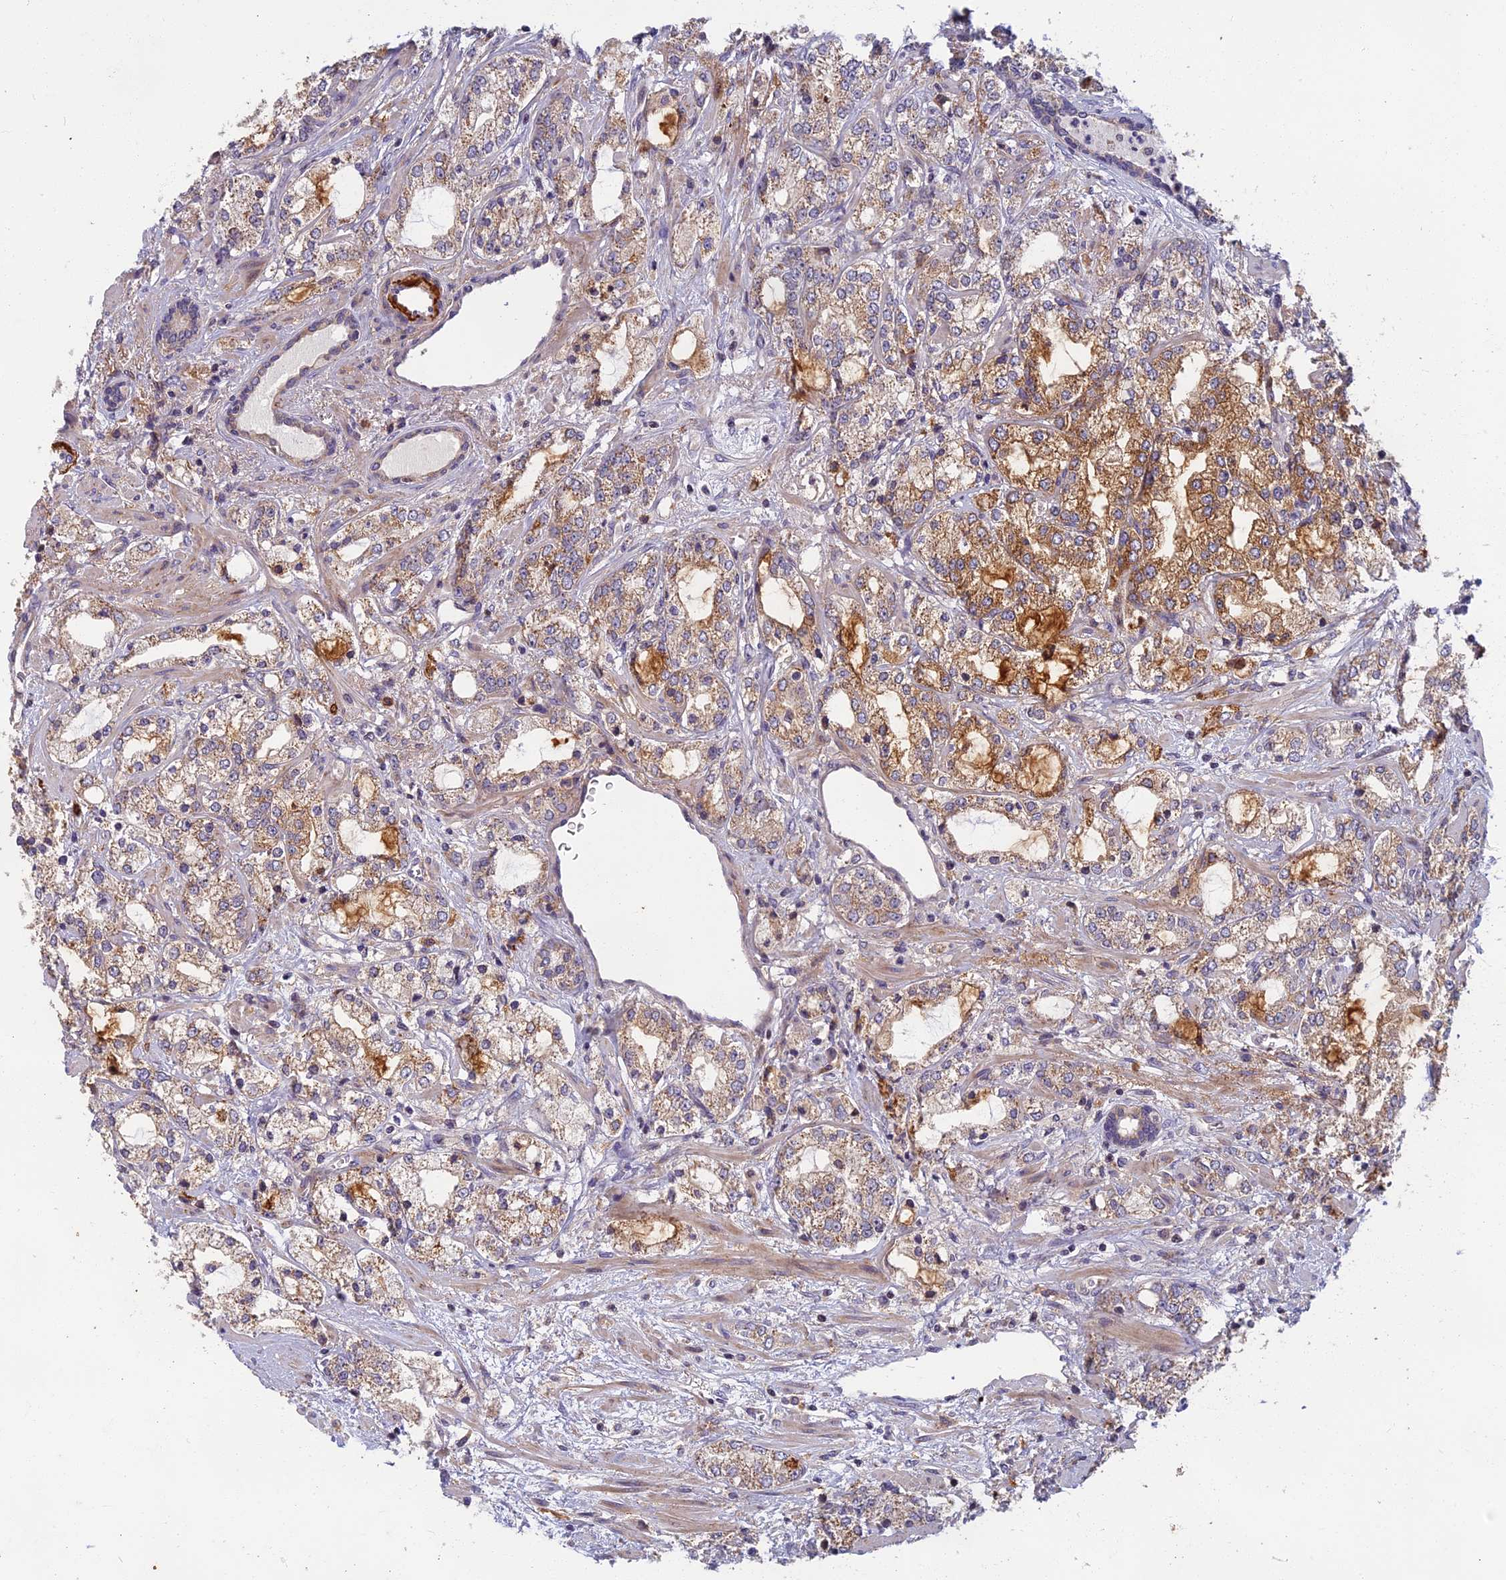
{"staining": {"intensity": "moderate", "quantity": ">75%", "location": "cytoplasmic/membranous"}, "tissue": "prostate cancer", "cell_type": "Tumor cells", "image_type": "cancer", "snomed": [{"axis": "morphology", "description": "Adenocarcinoma, High grade"}, {"axis": "topography", "description": "Prostate"}], "caption": "The photomicrograph reveals staining of prostate cancer, revealing moderate cytoplasmic/membranous protein positivity (brown color) within tumor cells.", "gene": "EDAR", "patient": {"sex": "male", "age": 64}}